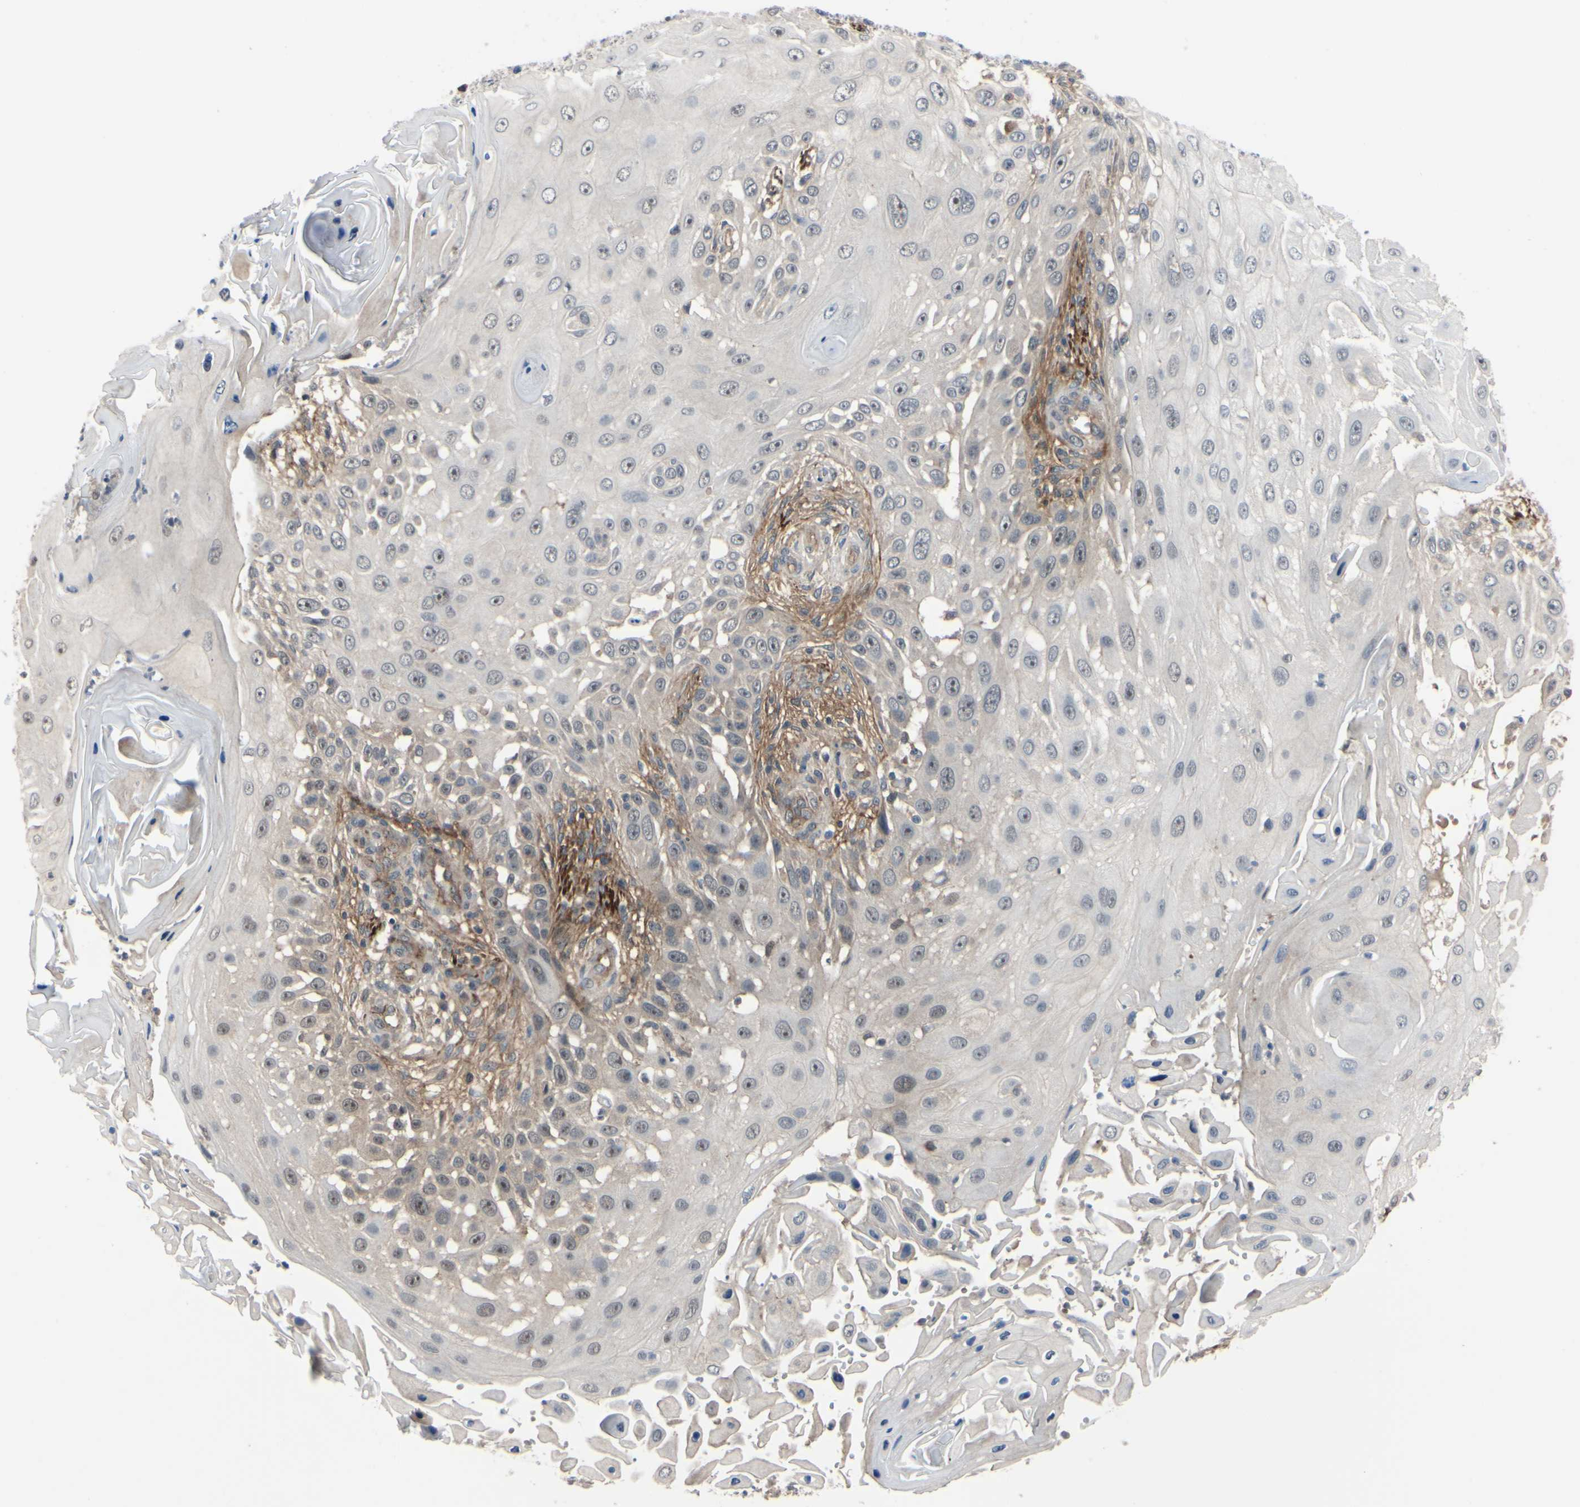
{"staining": {"intensity": "moderate", "quantity": "<25%", "location": "nuclear"}, "tissue": "skin cancer", "cell_type": "Tumor cells", "image_type": "cancer", "snomed": [{"axis": "morphology", "description": "Squamous cell carcinoma, NOS"}, {"axis": "topography", "description": "Skin"}], "caption": "Squamous cell carcinoma (skin) stained with DAB IHC displays low levels of moderate nuclear expression in approximately <25% of tumor cells. Using DAB (3,3'-diaminobenzidine) (brown) and hematoxylin (blue) stains, captured at high magnification using brightfield microscopy.", "gene": "COMMD9", "patient": {"sex": "female", "age": 44}}